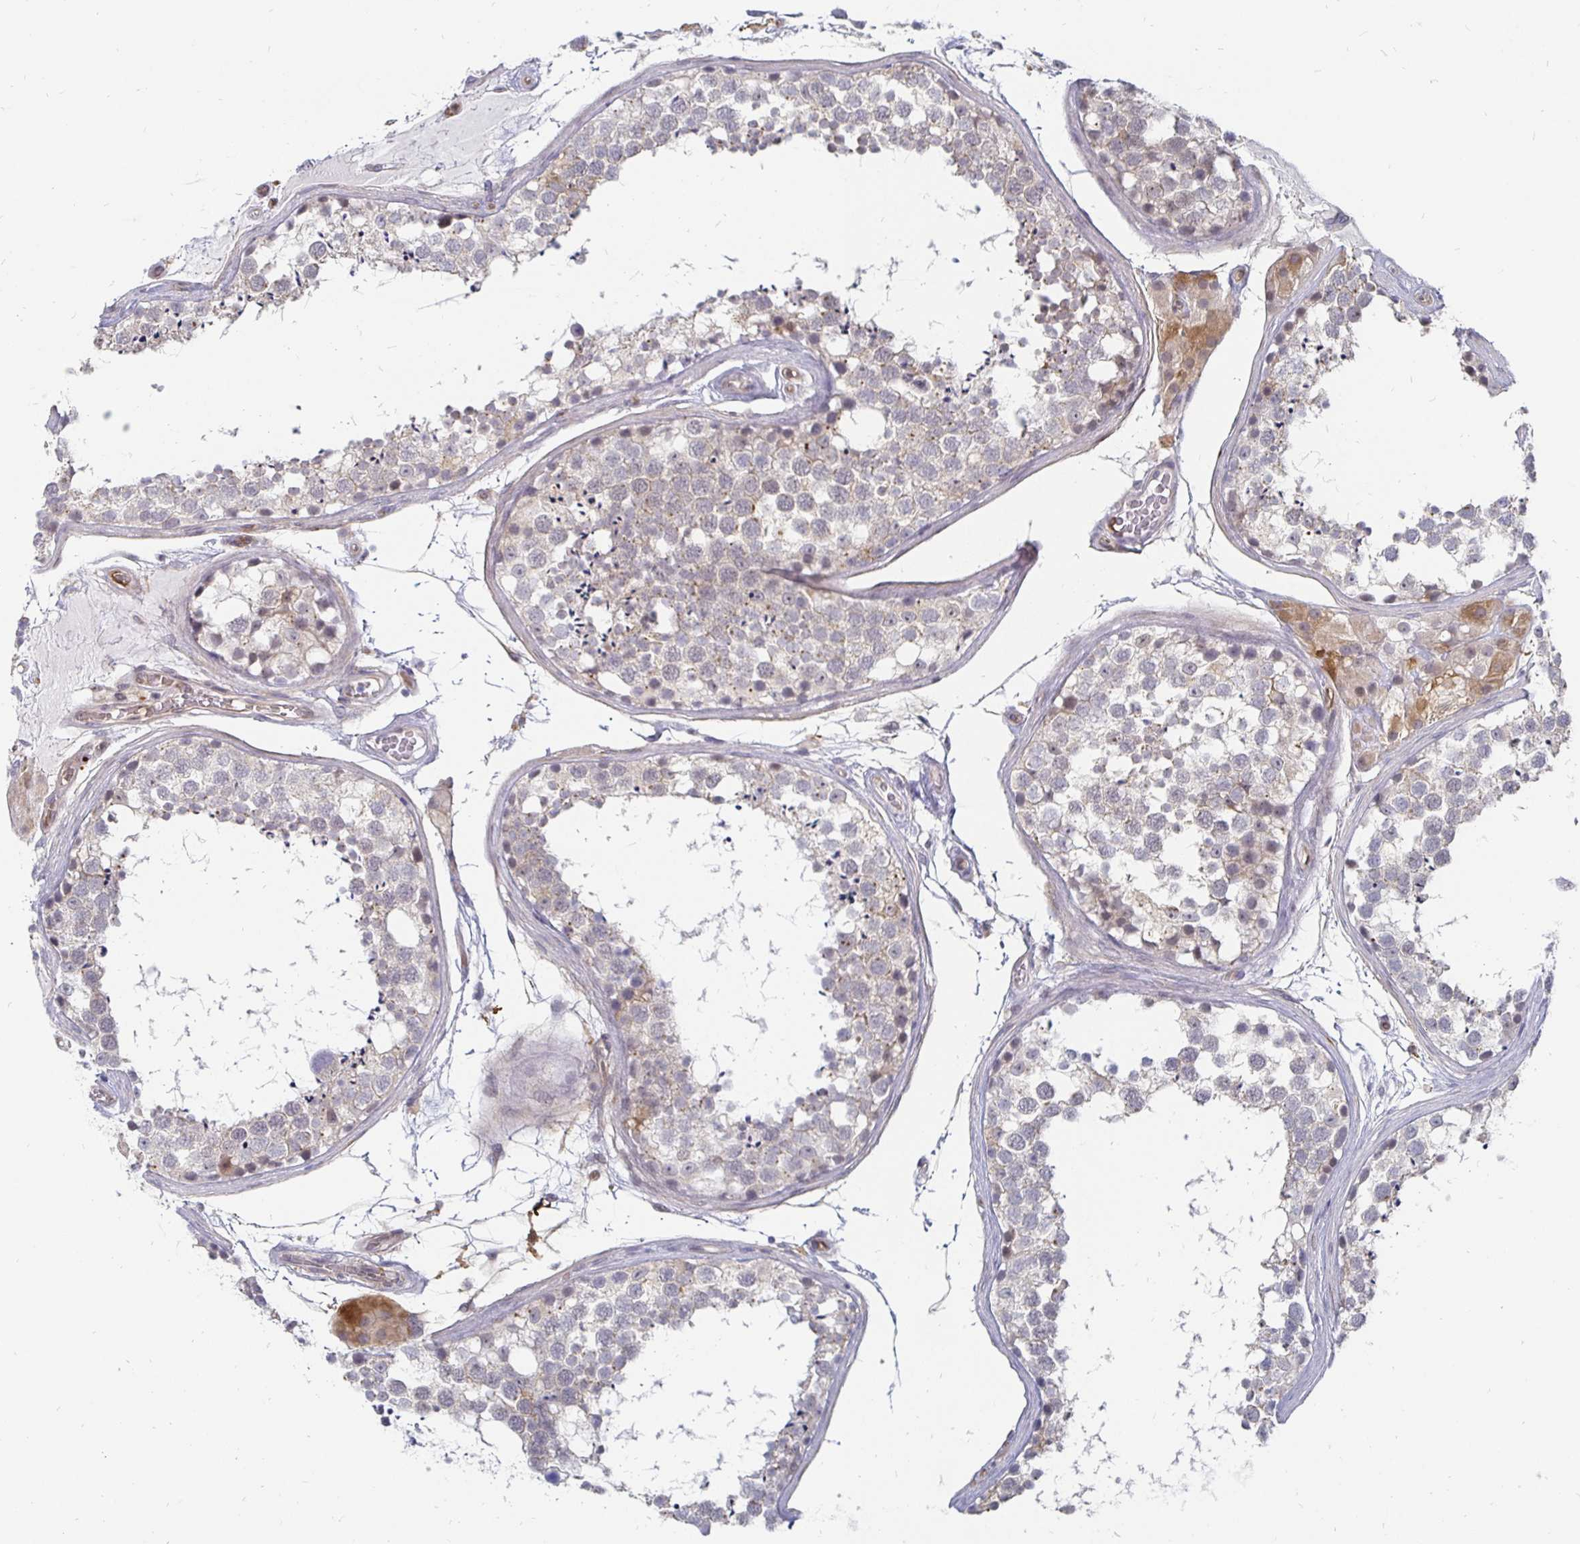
{"staining": {"intensity": "weak", "quantity": "<25%", "location": "cytoplasmic/membranous"}, "tissue": "testis", "cell_type": "Cells in seminiferous ducts", "image_type": "normal", "snomed": [{"axis": "morphology", "description": "Normal tissue, NOS"}, {"axis": "morphology", "description": "Seminoma, NOS"}, {"axis": "topography", "description": "Testis"}], "caption": "This is an immunohistochemistry image of unremarkable testis. There is no expression in cells in seminiferous ducts.", "gene": "CCDC85A", "patient": {"sex": "male", "age": 65}}